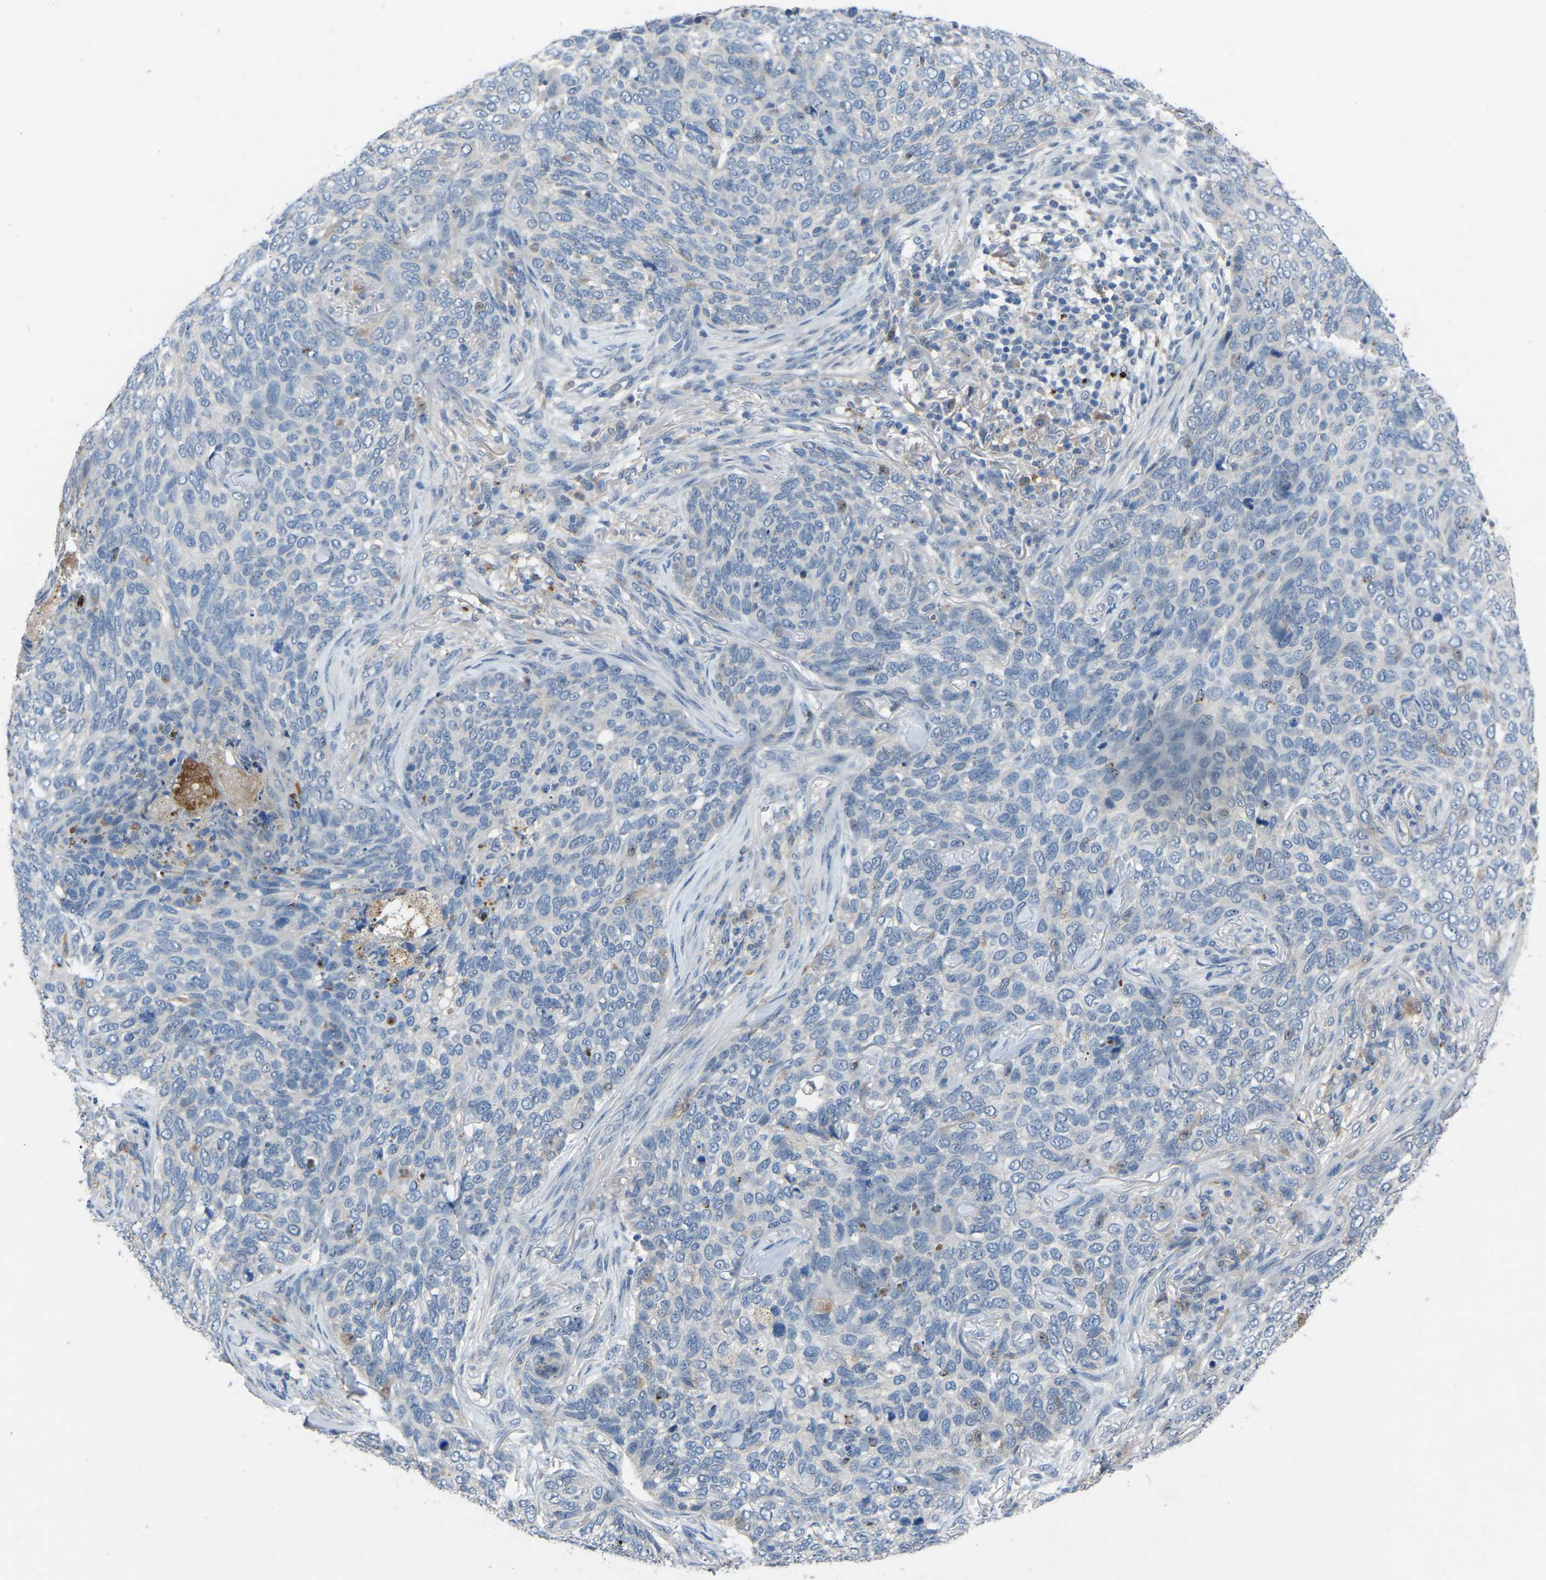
{"staining": {"intensity": "negative", "quantity": "none", "location": "none"}, "tissue": "skin cancer", "cell_type": "Tumor cells", "image_type": "cancer", "snomed": [{"axis": "morphology", "description": "Basal cell carcinoma"}, {"axis": "topography", "description": "Skin"}], "caption": "A photomicrograph of human skin cancer (basal cell carcinoma) is negative for staining in tumor cells. Nuclei are stained in blue.", "gene": "FHIT", "patient": {"sex": "female", "age": 64}}